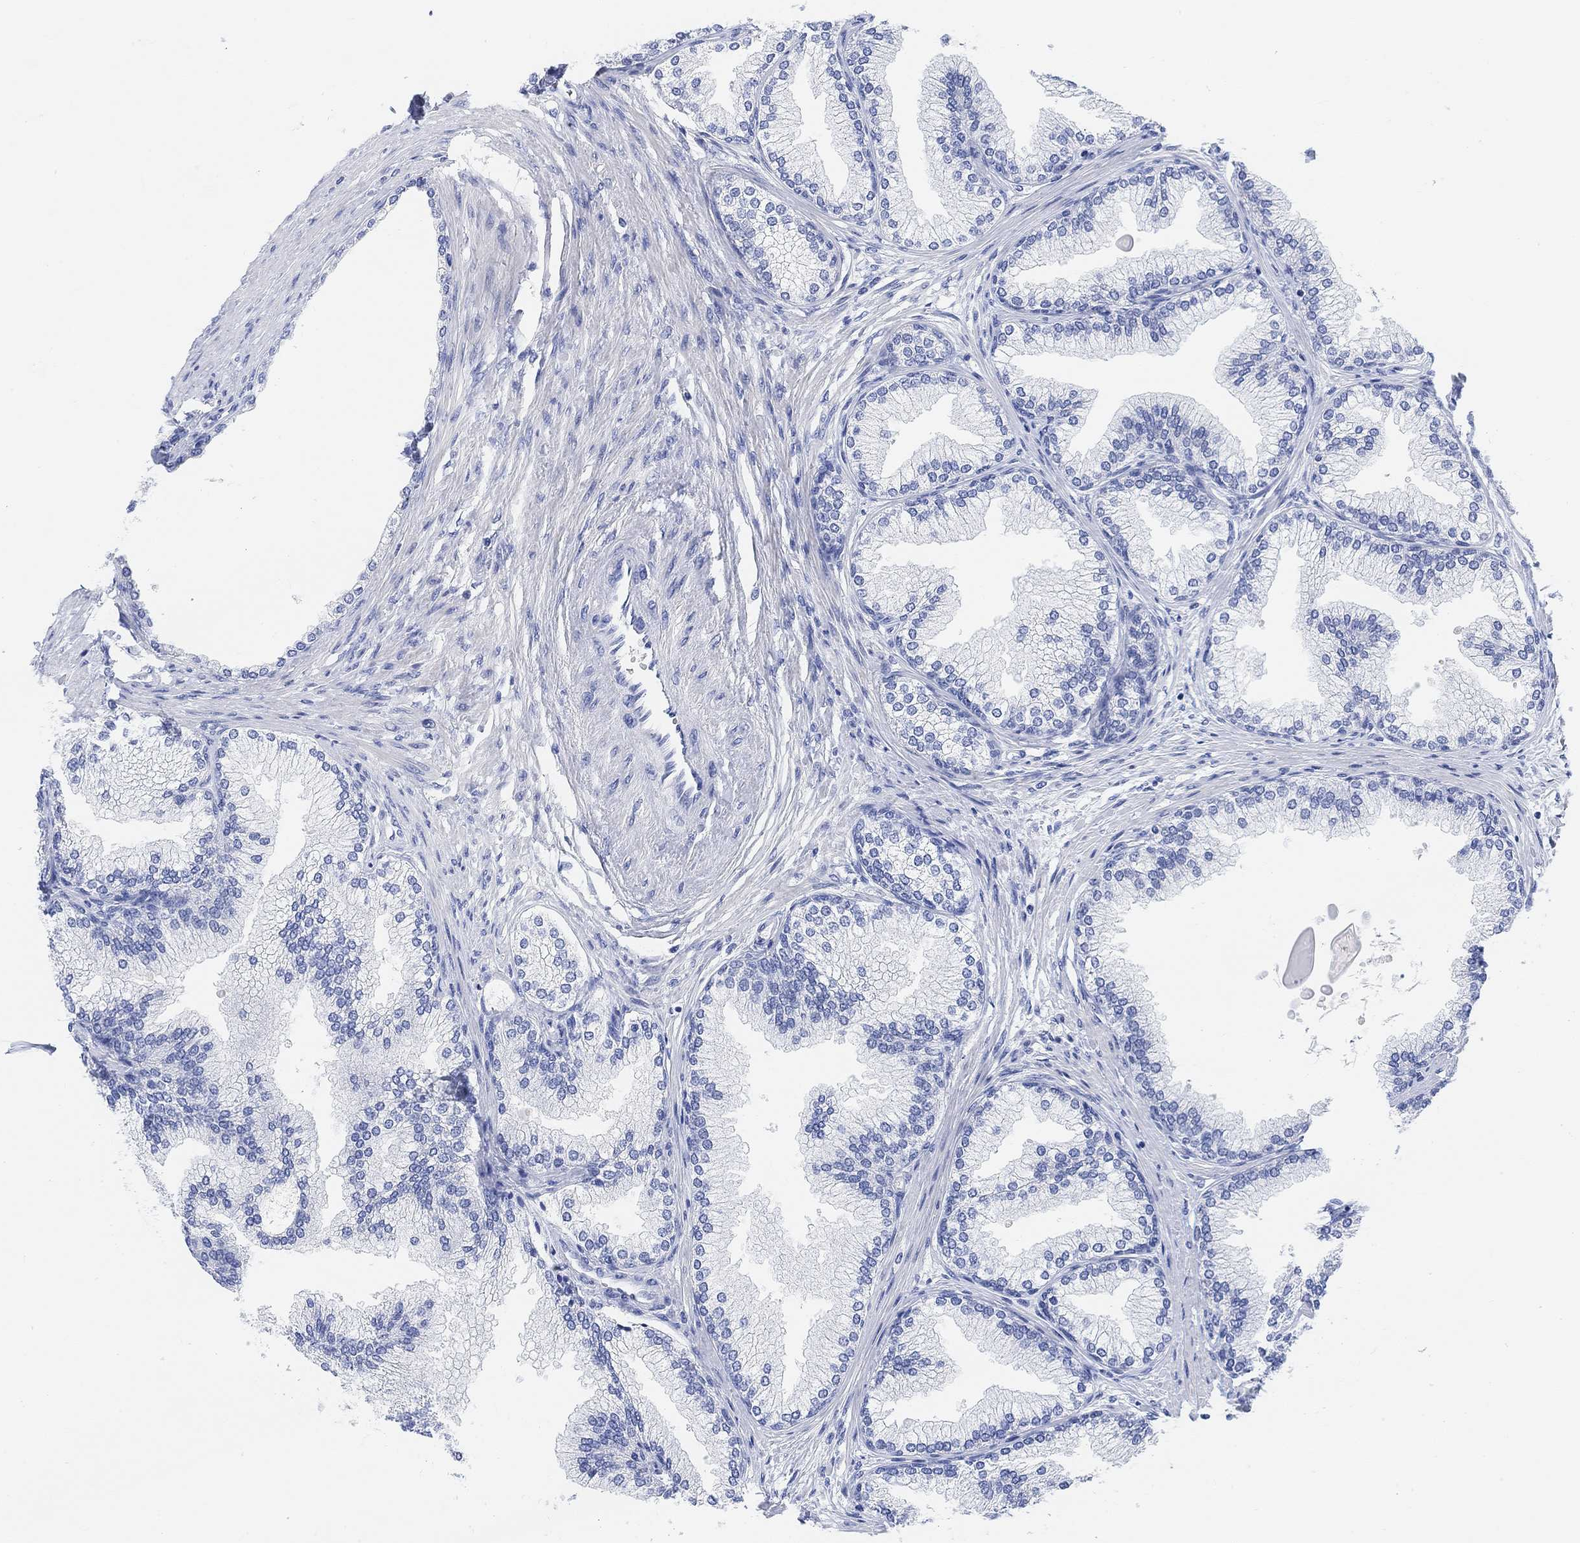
{"staining": {"intensity": "negative", "quantity": "none", "location": "none"}, "tissue": "prostate", "cell_type": "Glandular cells", "image_type": "normal", "snomed": [{"axis": "morphology", "description": "Normal tissue, NOS"}, {"axis": "topography", "description": "Prostate"}], "caption": "Immunohistochemical staining of benign prostate demonstrates no significant staining in glandular cells. (Stains: DAB (3,3'-diaminobenzidine) IHC with hematoxylin counter stain, Microscopy: brightfield microscopy at high magnification).", "gene": "ENO4", "patient": {"sex": "male", "age": 72}}